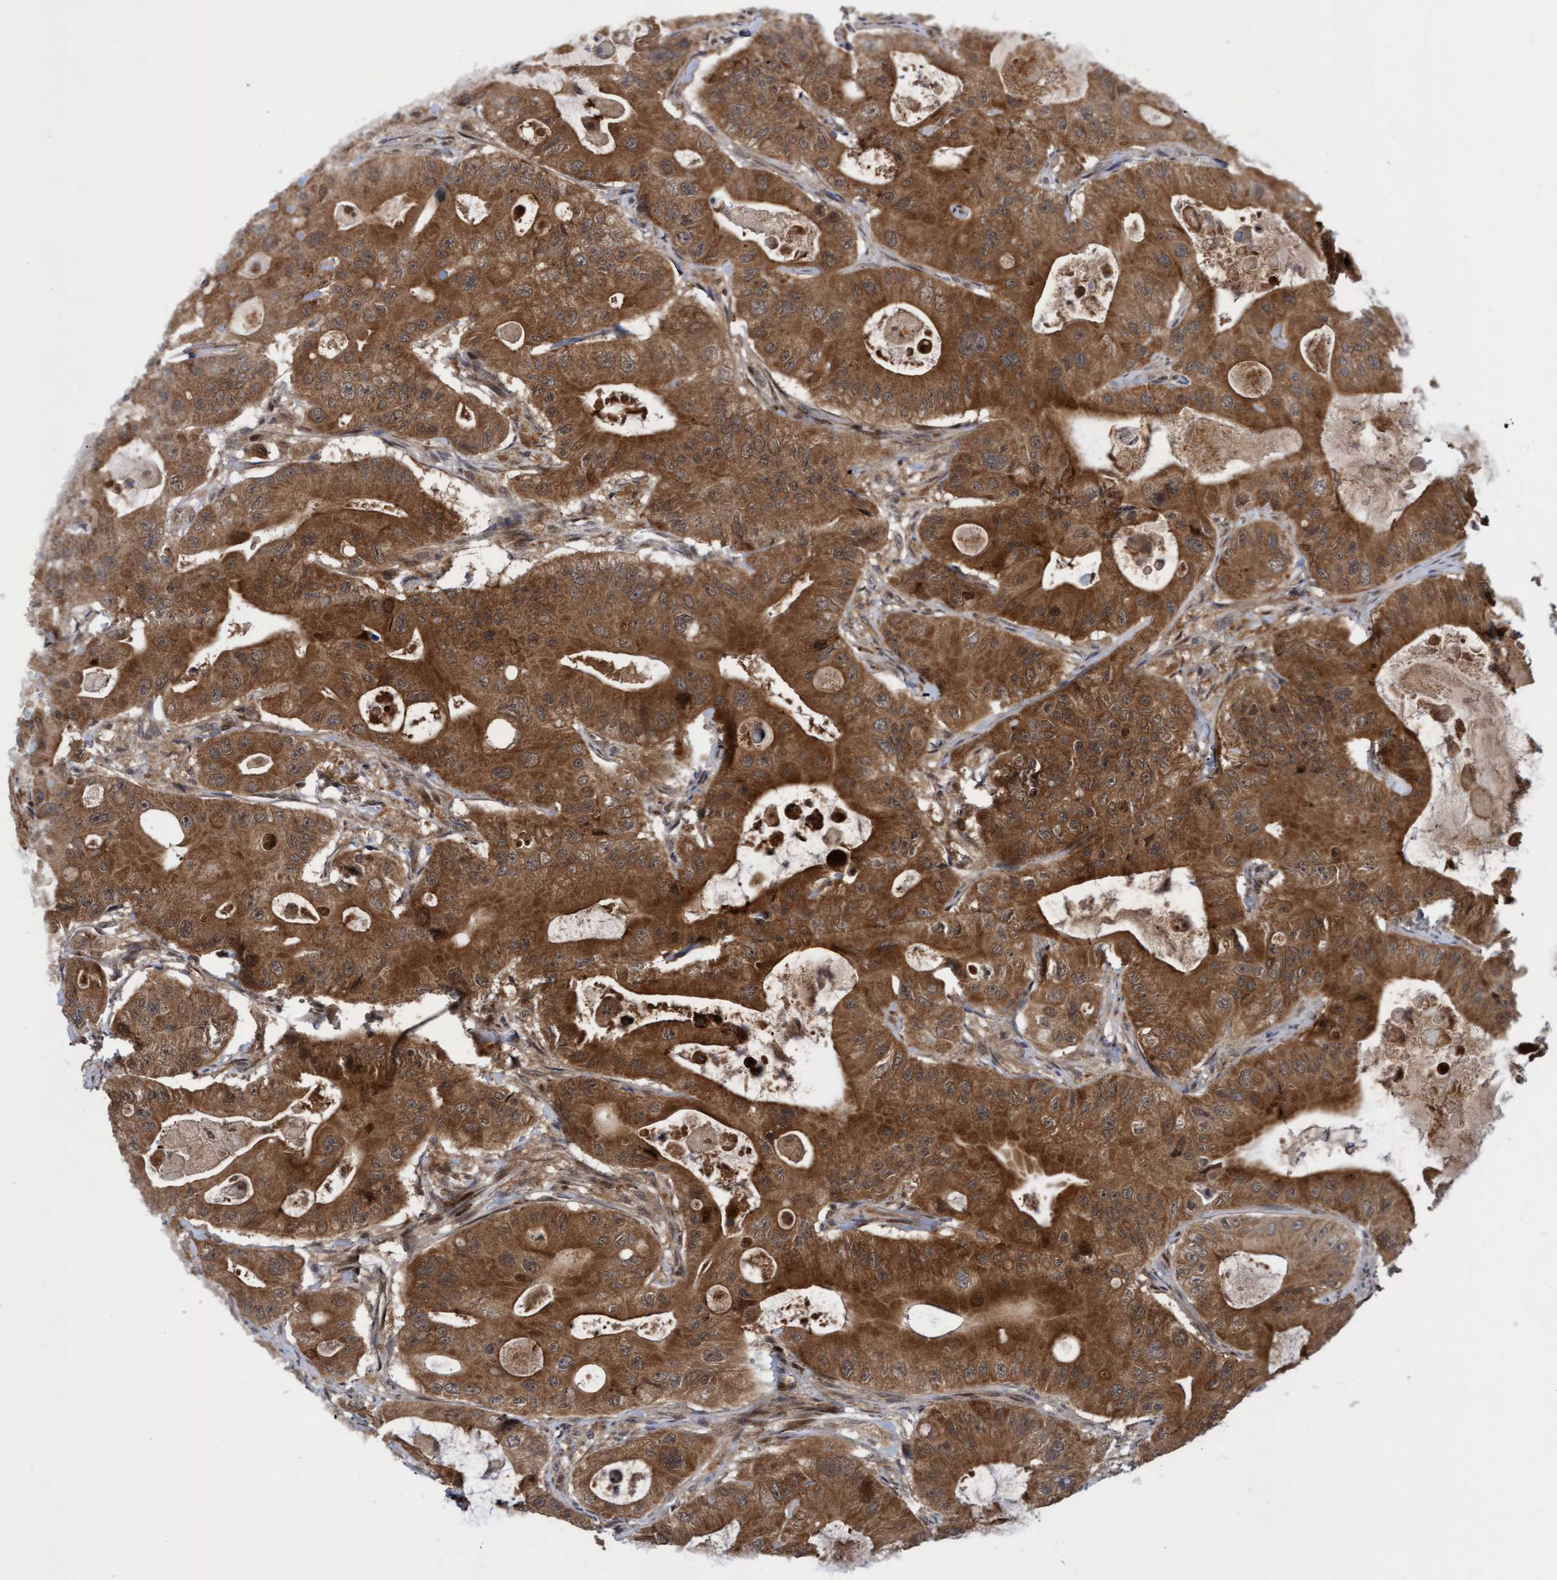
{"staining": {"intensity": "strong", "quantity": ">75%", "location": "cytoplasmic/membranous"}, "tissue": "colorectal cancer", "cell_type": "Tumor cells", "image_type": "cancer", "snomed": [{"axis": "morphology", "description": "Adenocarcinoma, NOS"}, {"axis": "topography", "description": "Colon"}], "caption": "Colorectal cancer (adenocarcinoma) stained for a protein (brown) displays strong cytoplasmic/membranous positive expression in about >75% of tumor cells.", "gene": "ITFG1", "patient": {"sex": "female", "age": 46}}